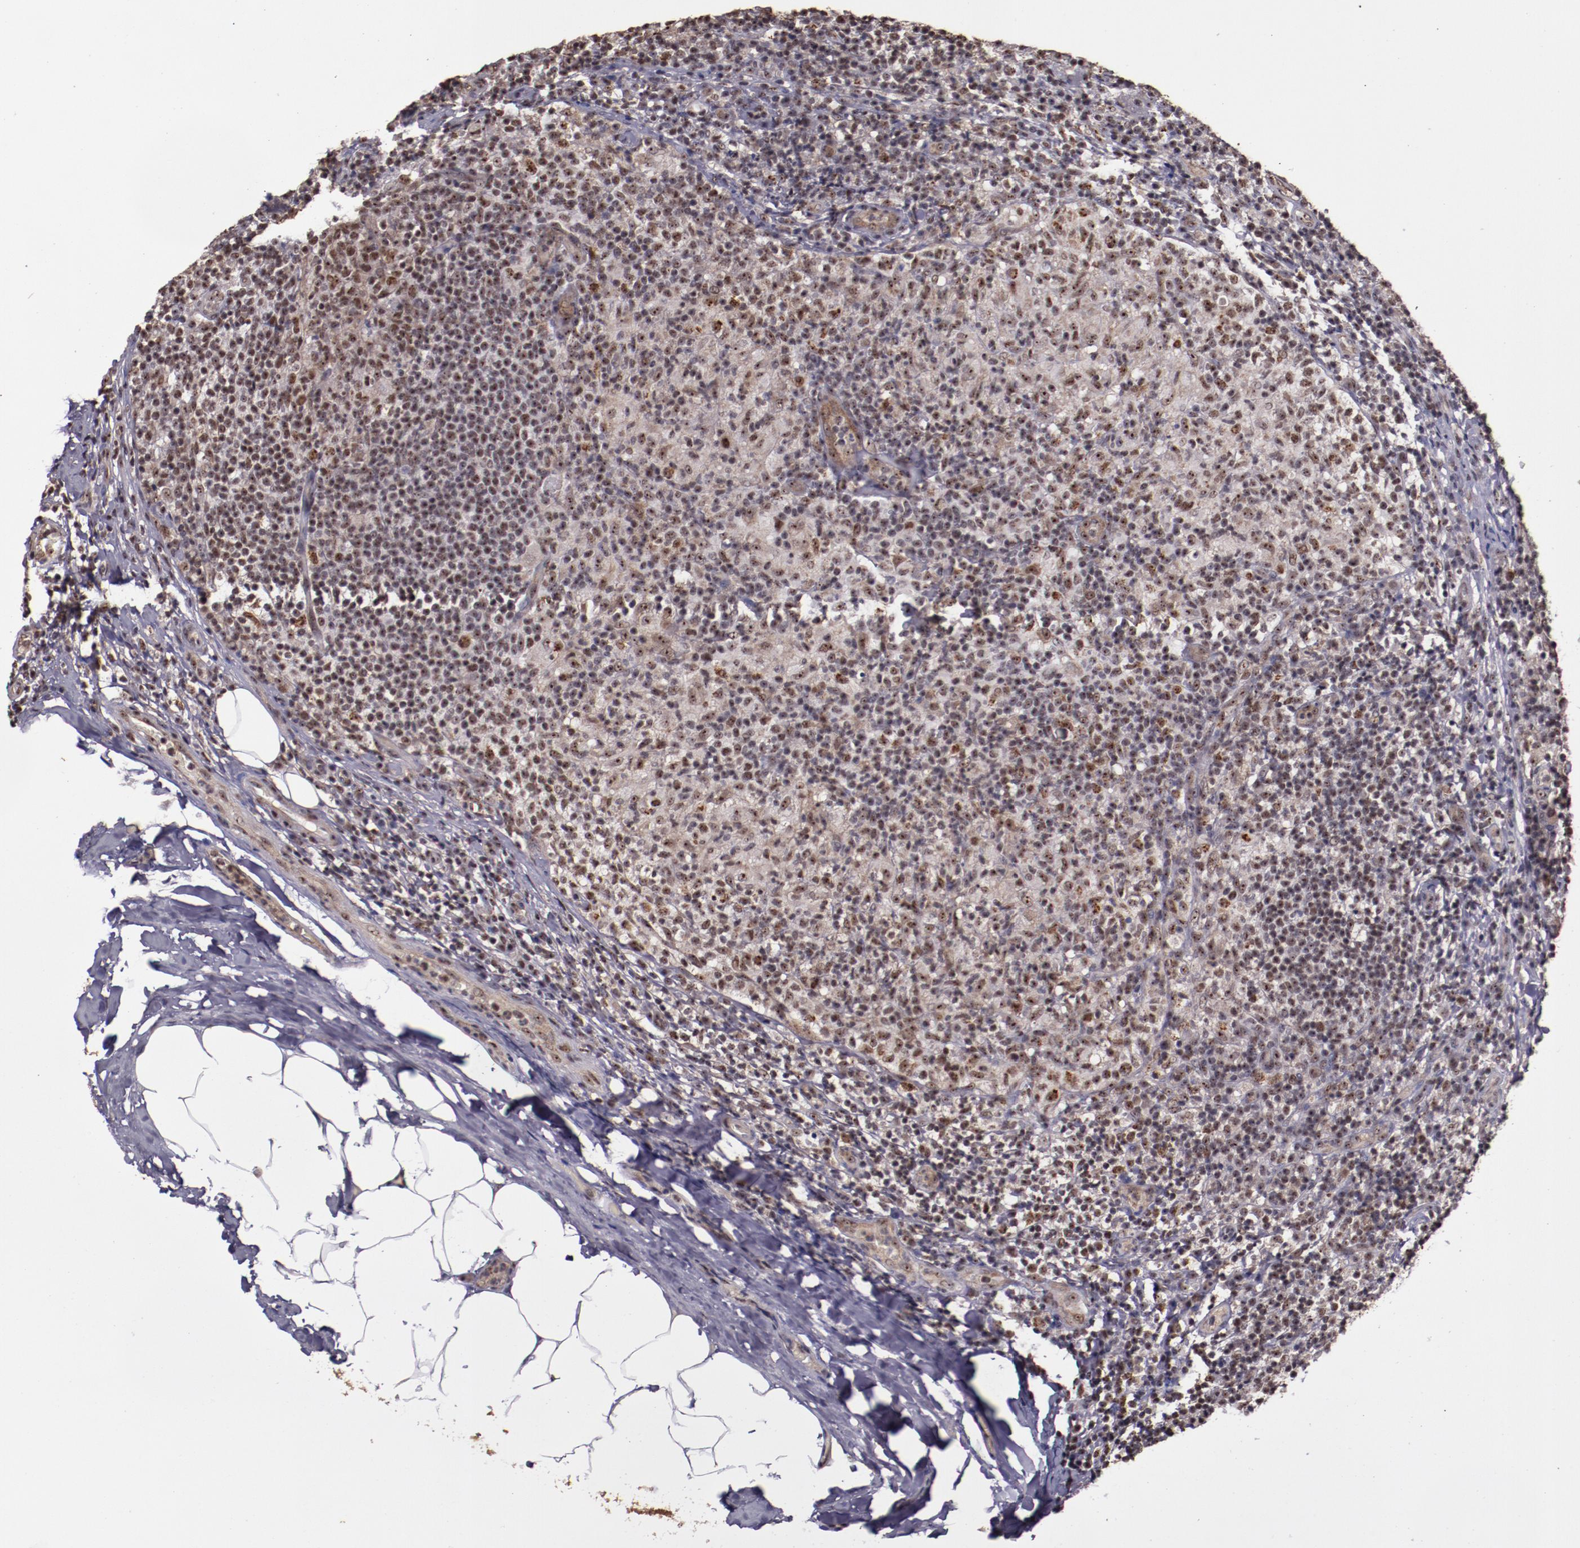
{"staining": {"intensity": "moderate", "quantity": "25%-75%", "location": "nuclear"}, "tissue": "lymph node", "cell_type": "Germinal center cells", "image_type": "normal", "snomed": [{"axis": "morphology", "description": "Normal tissue, NOS"}, {"axis": "morphology", "description": "Inflammation, NOS"}, {"axis": "topography", "description": "Lymph node"}], "caption": "Immunohistochemistry (DAB) staining of normal human lymph node demonstrates moderate nuclear protein positivity in about 25%-75% of germinal center cells.", "gene": "CECR2", "patient": {"sex": "male", "age": 46}}